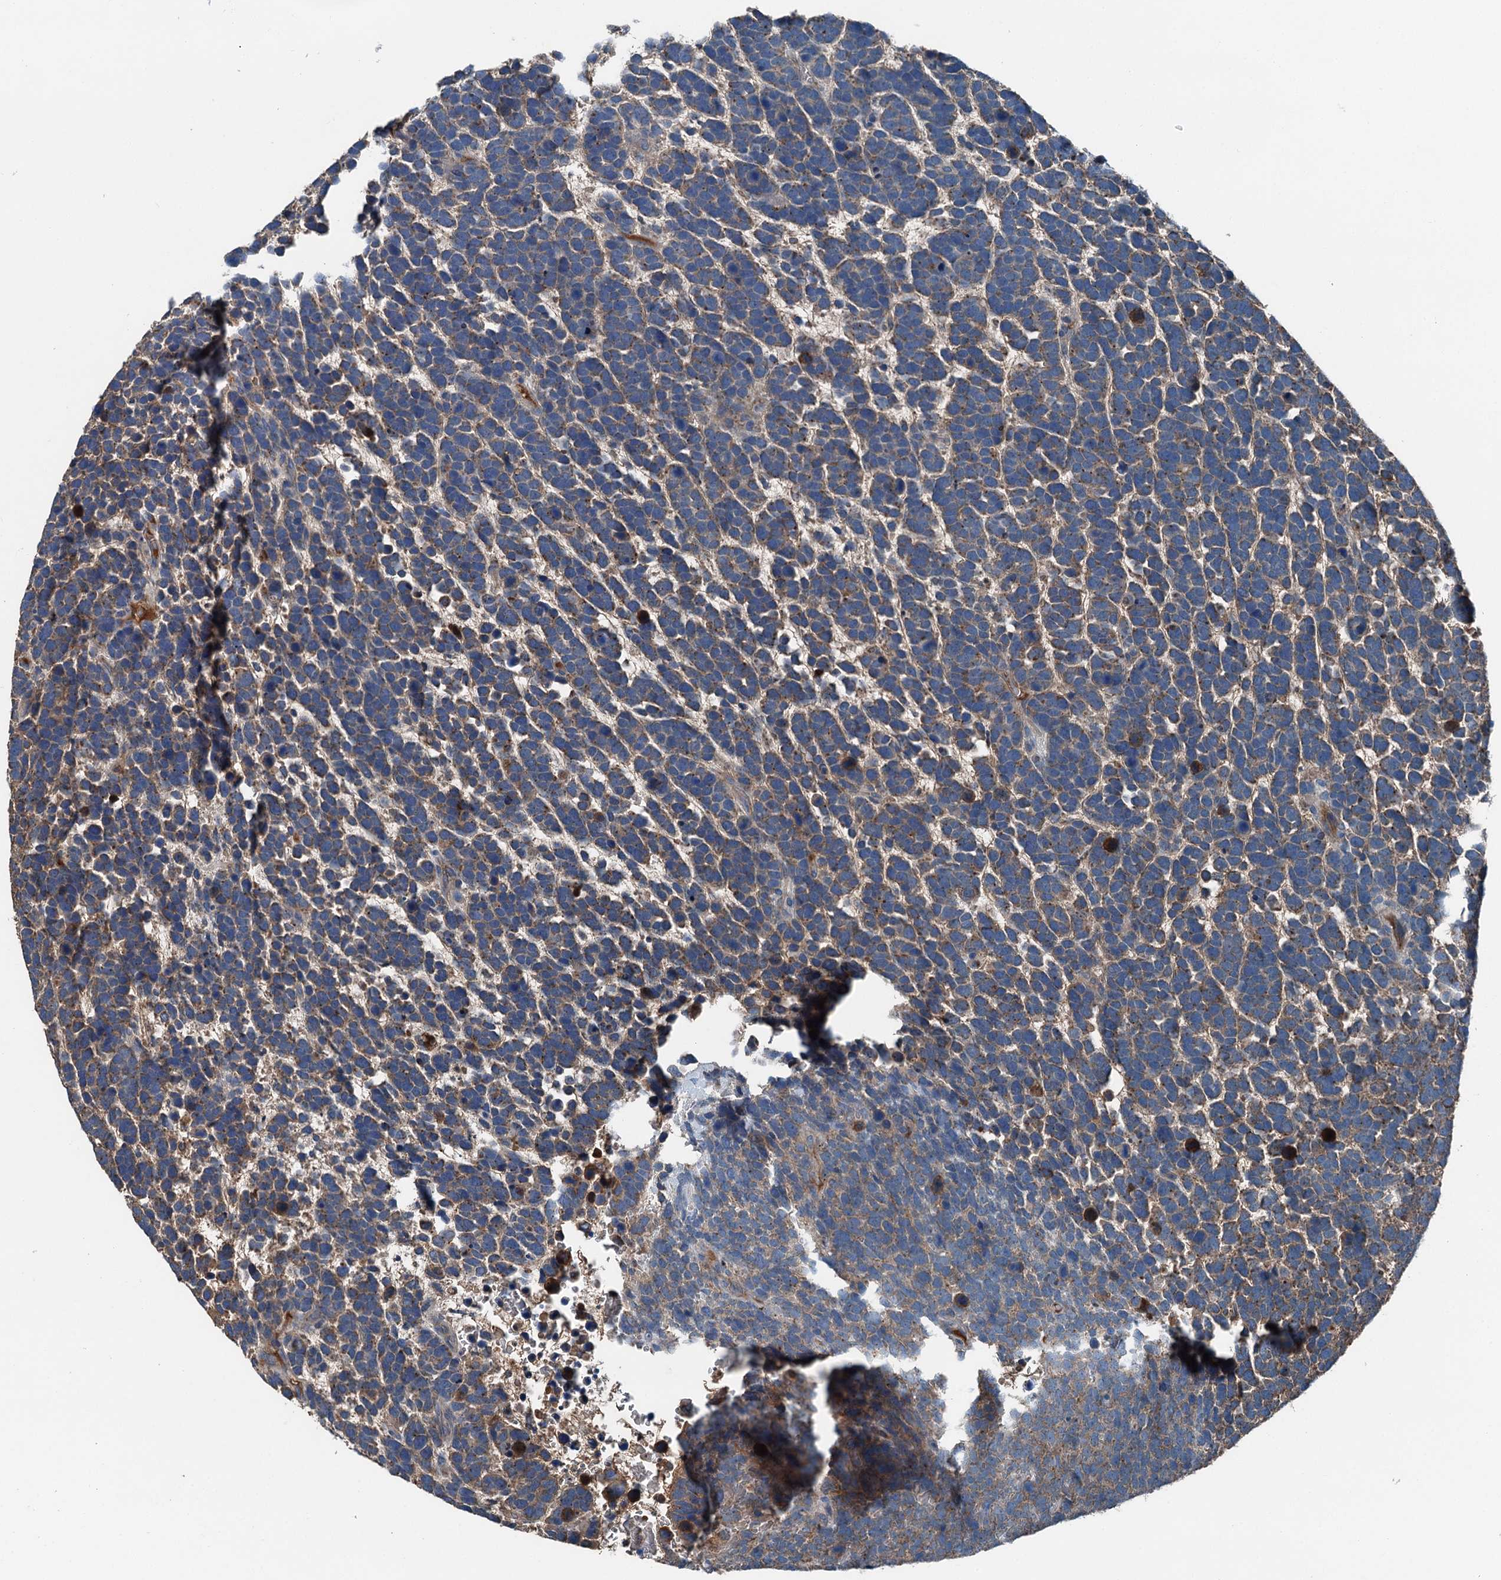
{"staining": {"intensity": "moderate", "quantity": "25%-75%", "location": "cytoplasmic/membranous"}, "tissue": "urothelial cancer", "cell_type": "Tumor cells", "image_type": "cancer", "snomed": [{"axis": "morphology", "description": "Urothelial carcinoma, High grade"}, {"axis": "topography", "description": "Urinary bladder"}], "caption": "High-magnification brightfield microscopy of urothelial cancer stained with DAB (3,3'-diaminobenzidine) (brown) and counterstained with hematoxylin (blue). tumor cells exhibit moderate cytoplasmic/membranous positivity is present in about25%-75% of cells.", "gene": "PDSS1", "patient": {"sex": "female", "age": 82}}